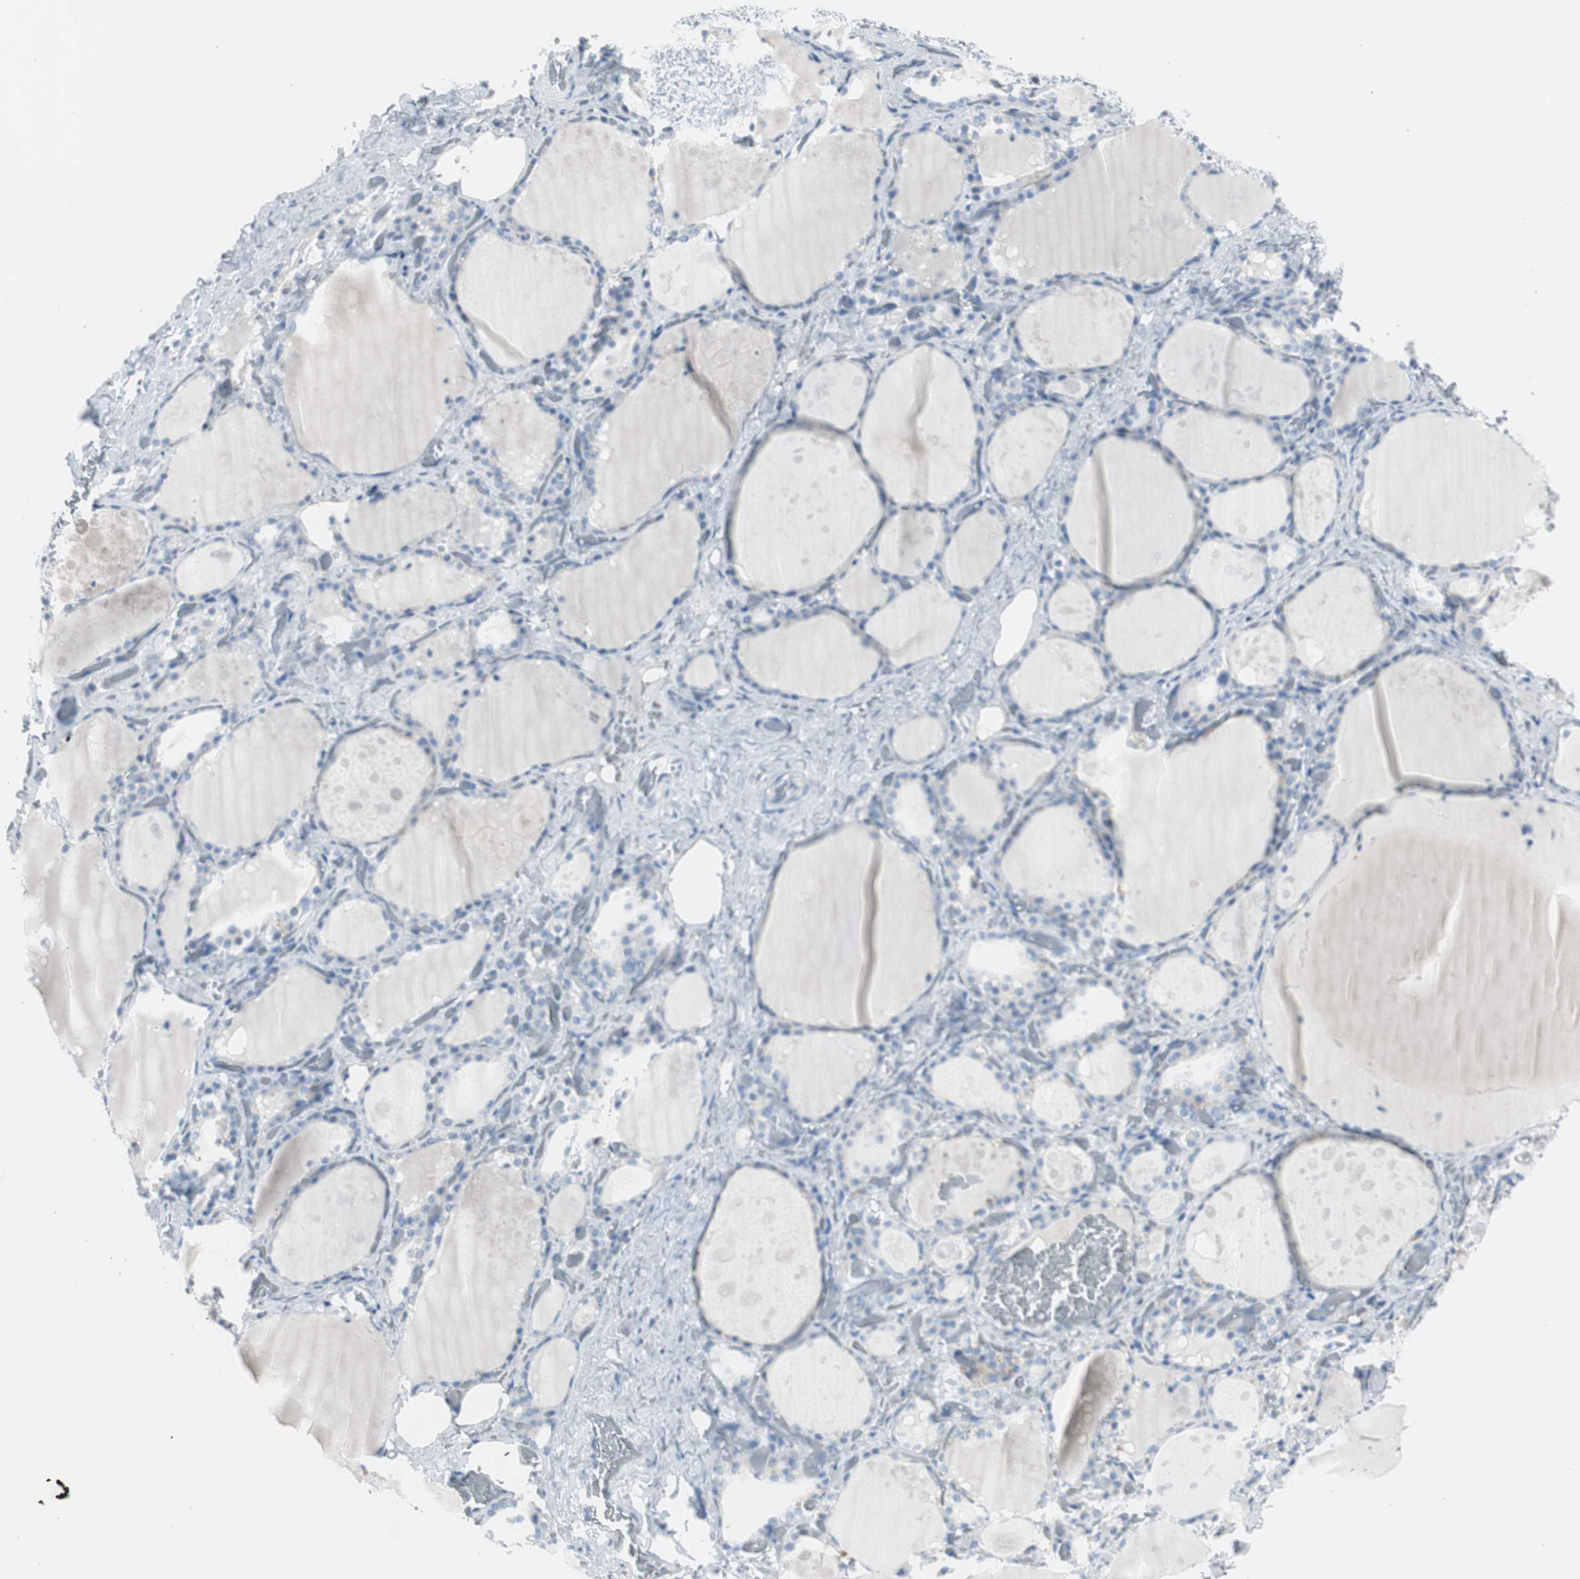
{"staining": {"intensity": "negative", "quantity": "none", "location": "none"}, "tissue": "thyroid gland", "cell_type": "Glandular cells", "image_type": "normal", "snomed": [{"axis": "morphology", "description": "Normal tissue, NOS"}, {"axis": "topography", "description": "Thyroid gland"}], "caption": "Immunohistochemistry image of unremarkable thyroid gland stained for a protein (brown), which demonstrates no expression in glandular cells. (IHC, brightfield microscopy, high magnification).", "gene": "S100A7A", "patient": {"sex": "male", "age": 61}}